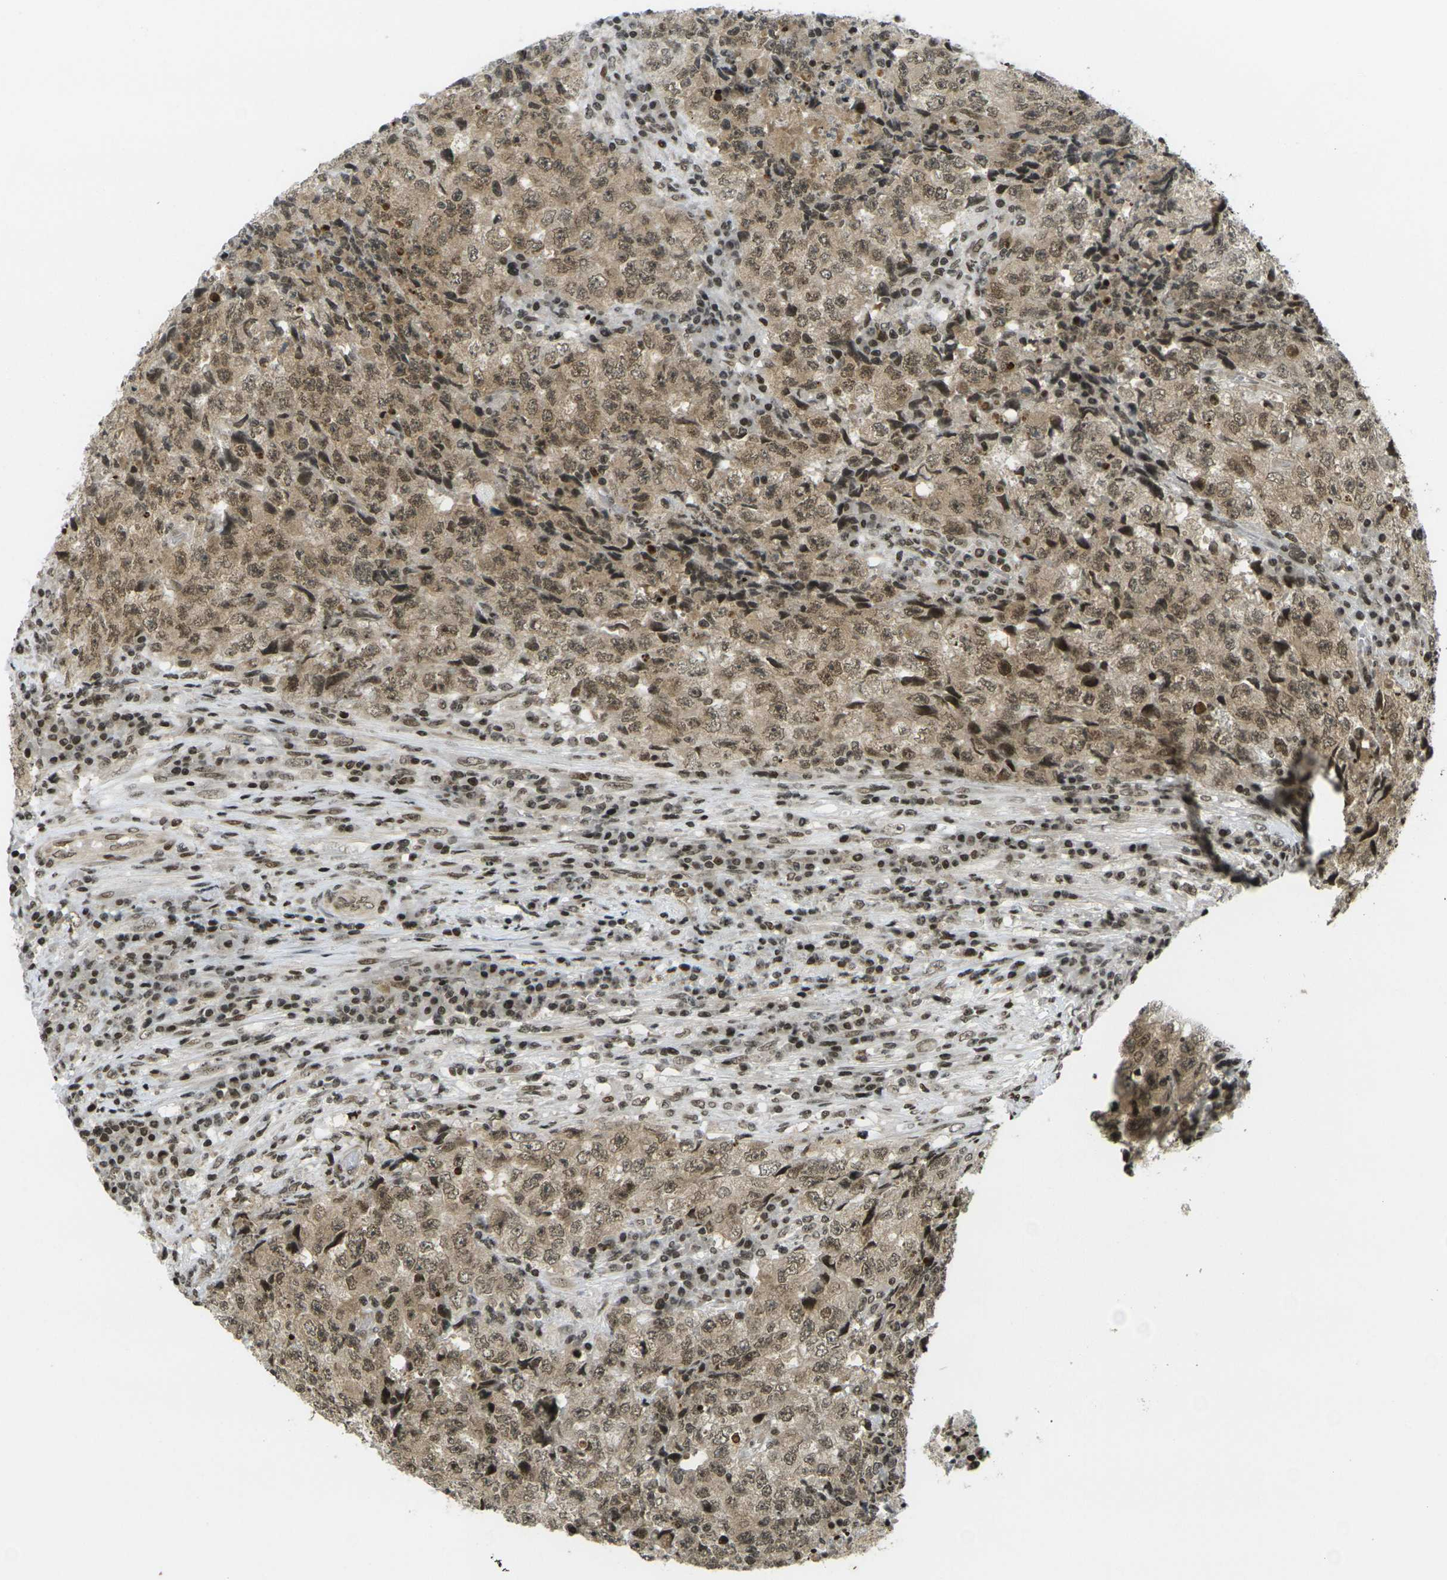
{"staining": {"intensity": "moderate", "quantity": ">75%", "location": "cytoplasmic/membranous,nuclear"}, "tissue": "testis cancer", "cell_type": "Tumor cells", "image_type": "cancer", "snomed": [{"axis": "morphology", "description": "Necrosis, NOS"}, {"axis": "morphology", "description": "Carcinoma, Embryonal, NOS"}, {"axis": "topography", "description": "Testis"}], "caption": "The photomicrograph displays staining of testis embryonal carcinoma, revealing moderate cytoplasmic/membranous and nuclear protein expression (brown color) within tumor cells.", "gene": "RUVBL2", "patient": {"sex": "male", "age": 19}}